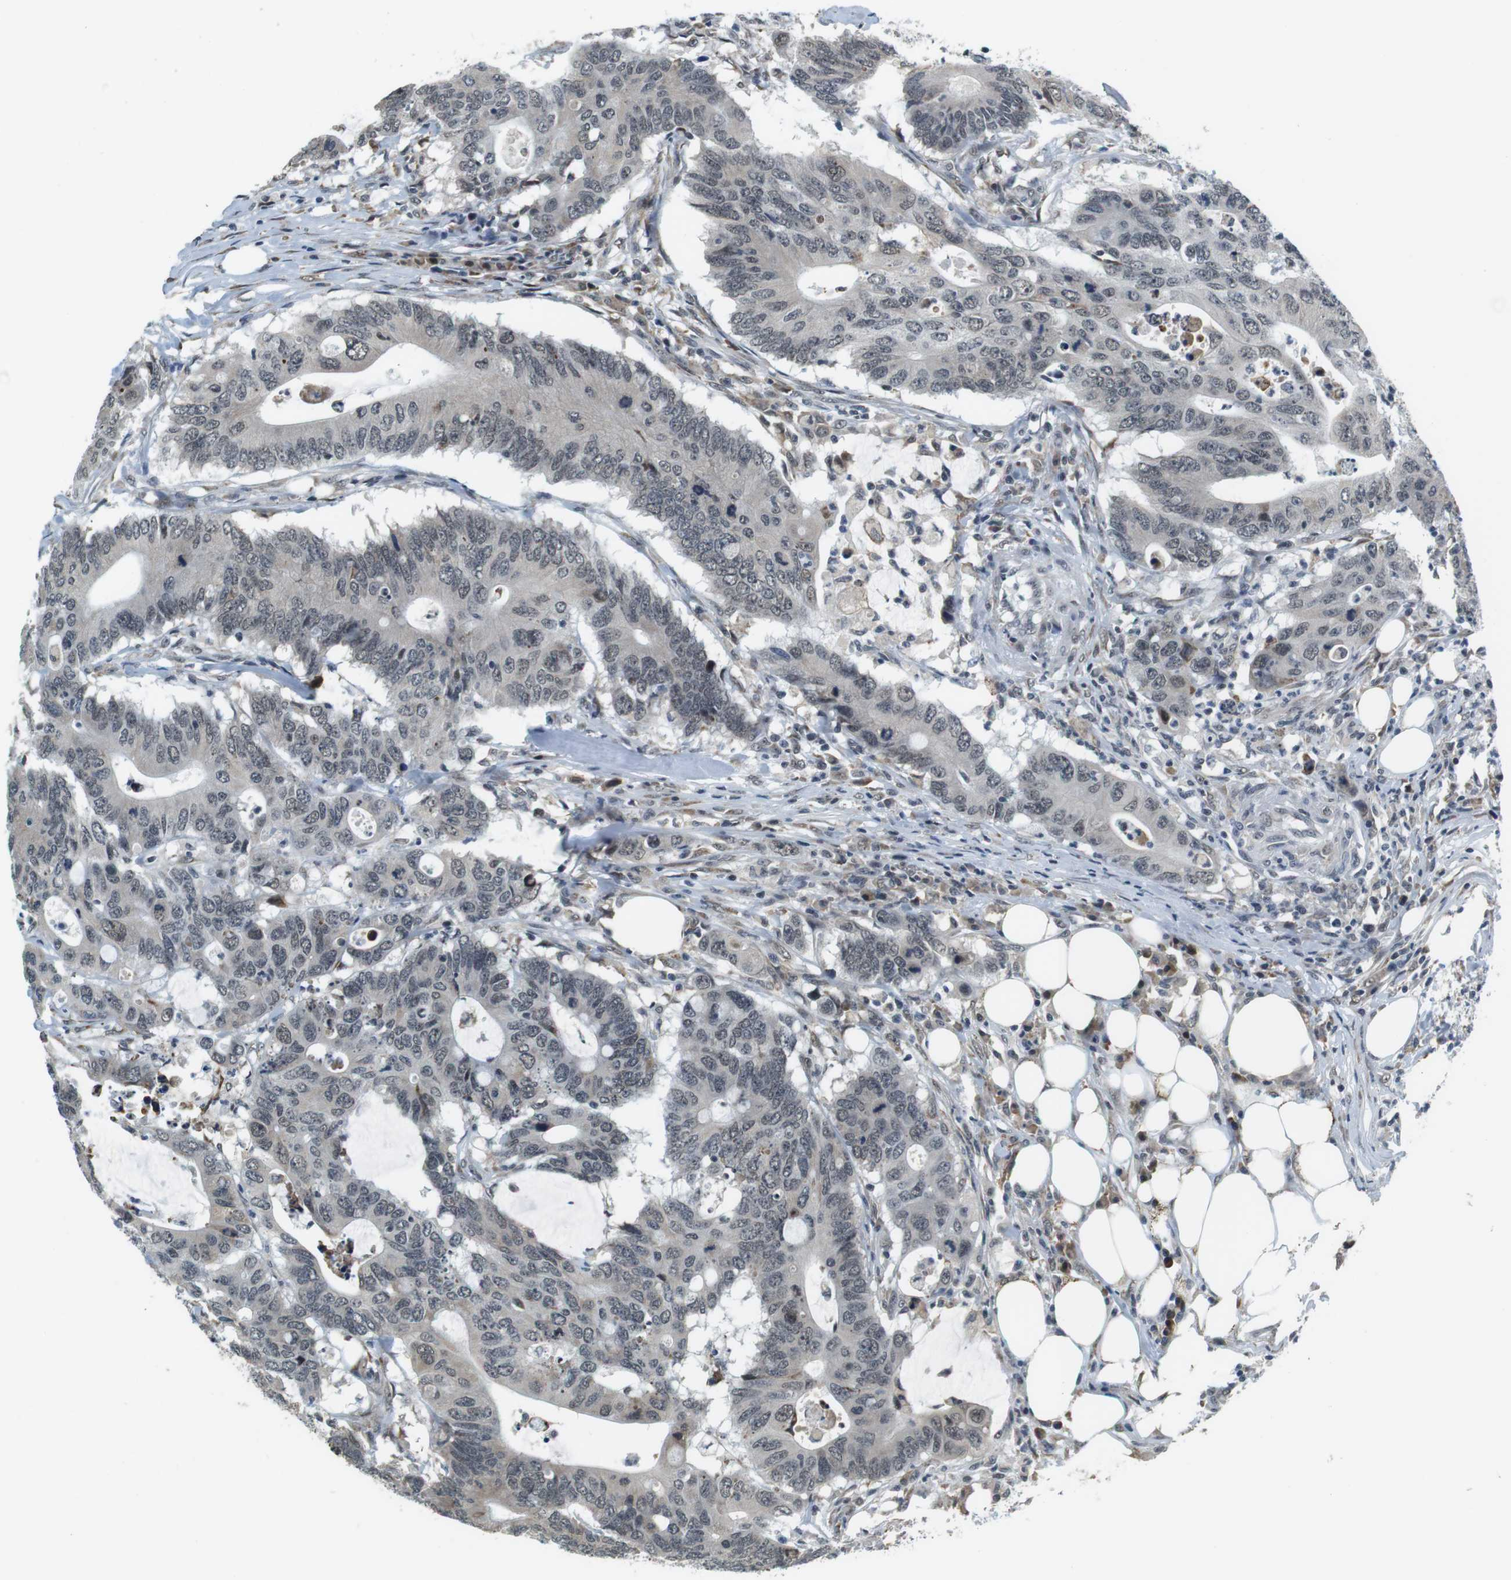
{"staining": {"intensity": "weak", "quantity": "<25%", "location": "nuclear"}, "tissue": "colorectal cancer", "cell_type": "Tumor cells", "image_type": "cancer", "snomed": [{"axis": "morphology", "description": "Adenocarcinoma, NOS"}, {"axis": "topography", "description": "Colon"}], "caption": "A high-resolution histopathology image shows IHC staining of colorectal cancer, which displays no significant positivity in tumor cells.", "gene": "RNF38", "patient": {"sex": "male", "age": 71}}